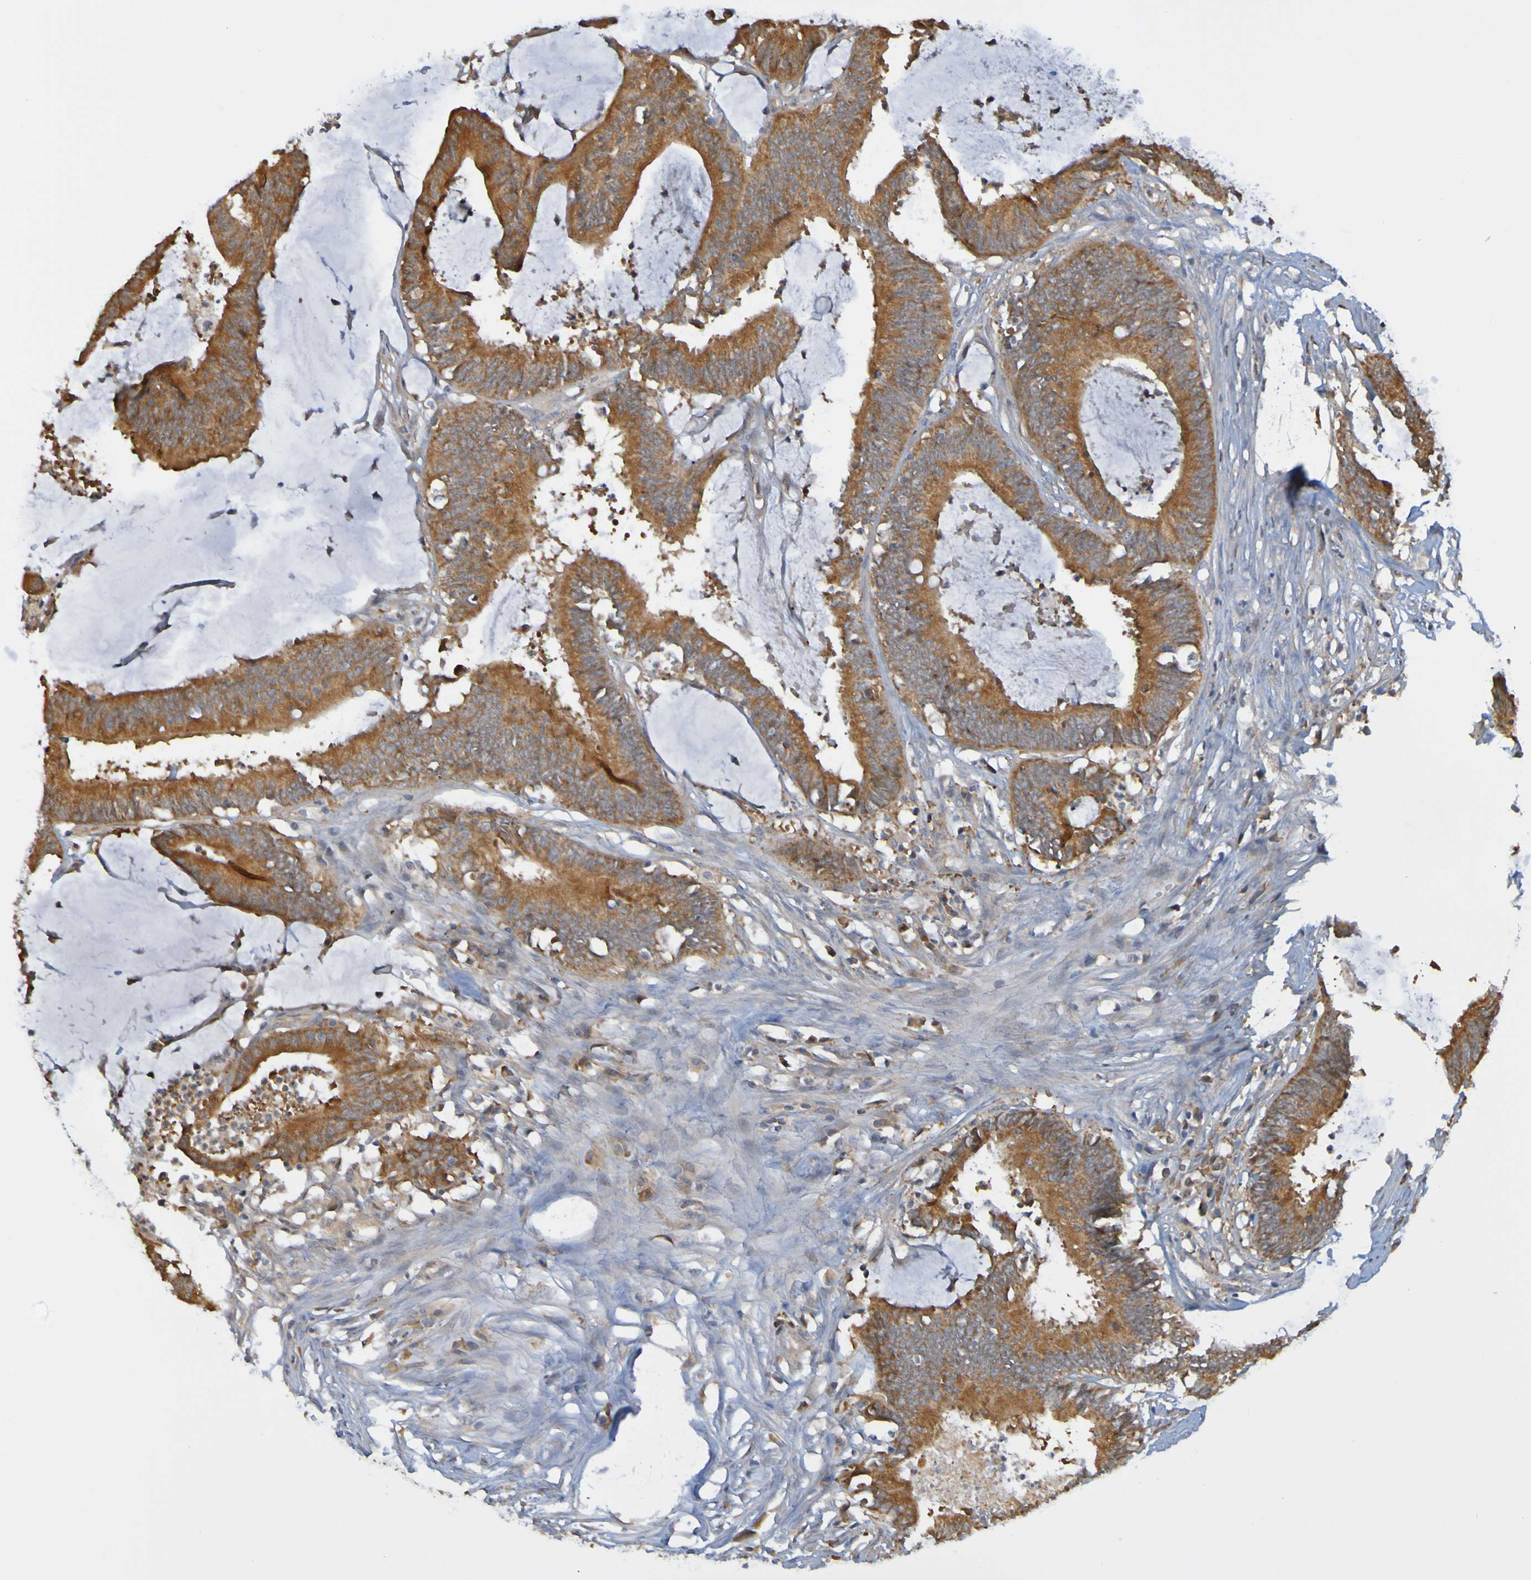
{"staining": {"intensity": "strong", "quantity": ">75%", "location": "cytoplasmic/membranous"}, "tissue": "colorectal cancer", "cell_type": "Tumor cells", "image_type": "cancer", "snomed": [{"axis": "morphology", "description": "Adenocarcinoma, NOS"}, {"axis": "topography", "description": "Rectum"}], "caption": "This is an image of IHC staining of colorectal cancer, which shows strong staining in the cytoplasmic/membranous of tumor cells.", "gene": "NAV2", "patient": {"sex": "female", "age": 66}}